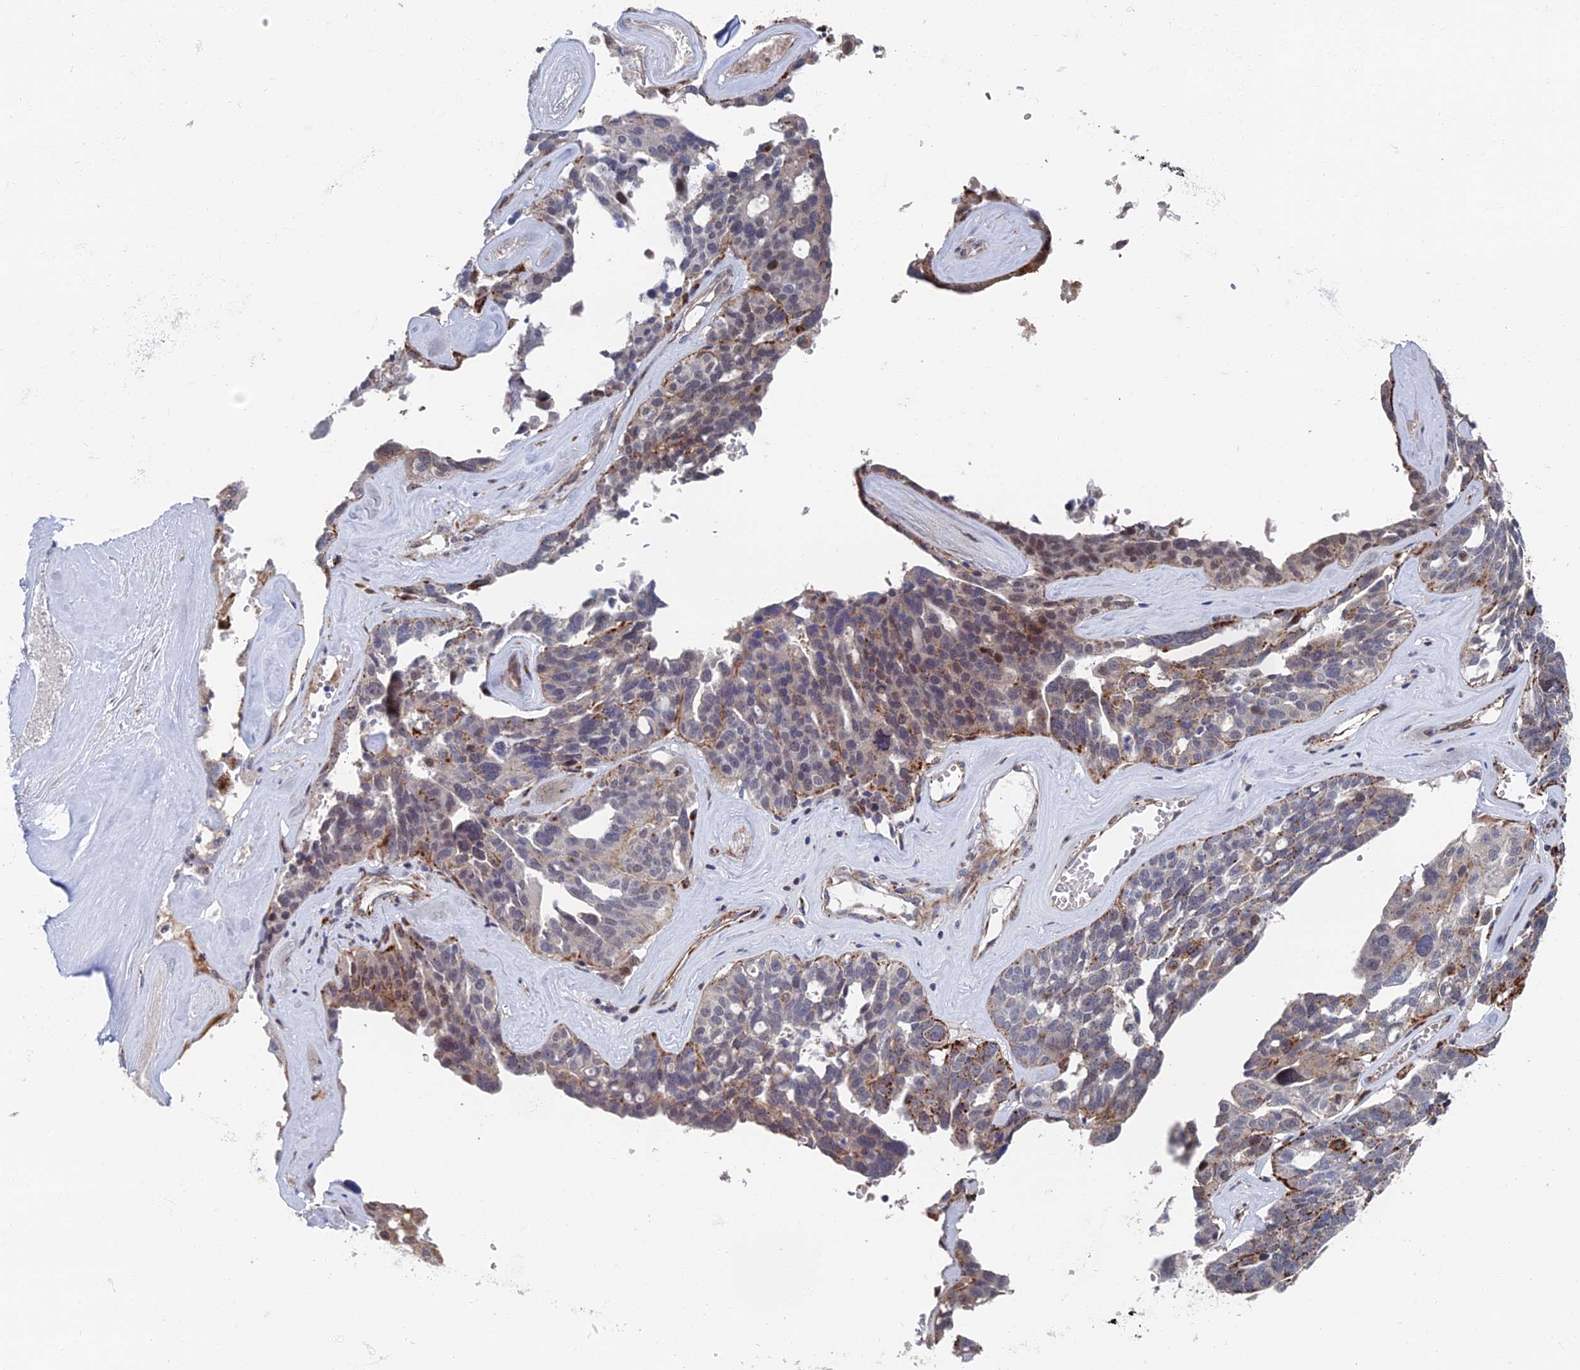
{"staining": {"intensity": "moderate", "quantity": "<25%", "location": "cytoplasmic/membranous,nuclear"}, "tissue": "ovarian cancer", "cell_type": "Tumor cells", "image_type": "cancer", "snomed": [{"axis": "morphology", "description": "Cystadenocarcinoma, serous, NOS"}, {"axis": "topography", "description": "Ovary"}], "caption": "About <25% of tumor cells in ovarian serous cystadenocarcinoma display moderate cytoplasmic/membranous and nuclear protein staining as visualized by brown immunohistochemical staining.", "gene": "GTF2IRD1", "patient": {"sex": "female", "age": 59}}